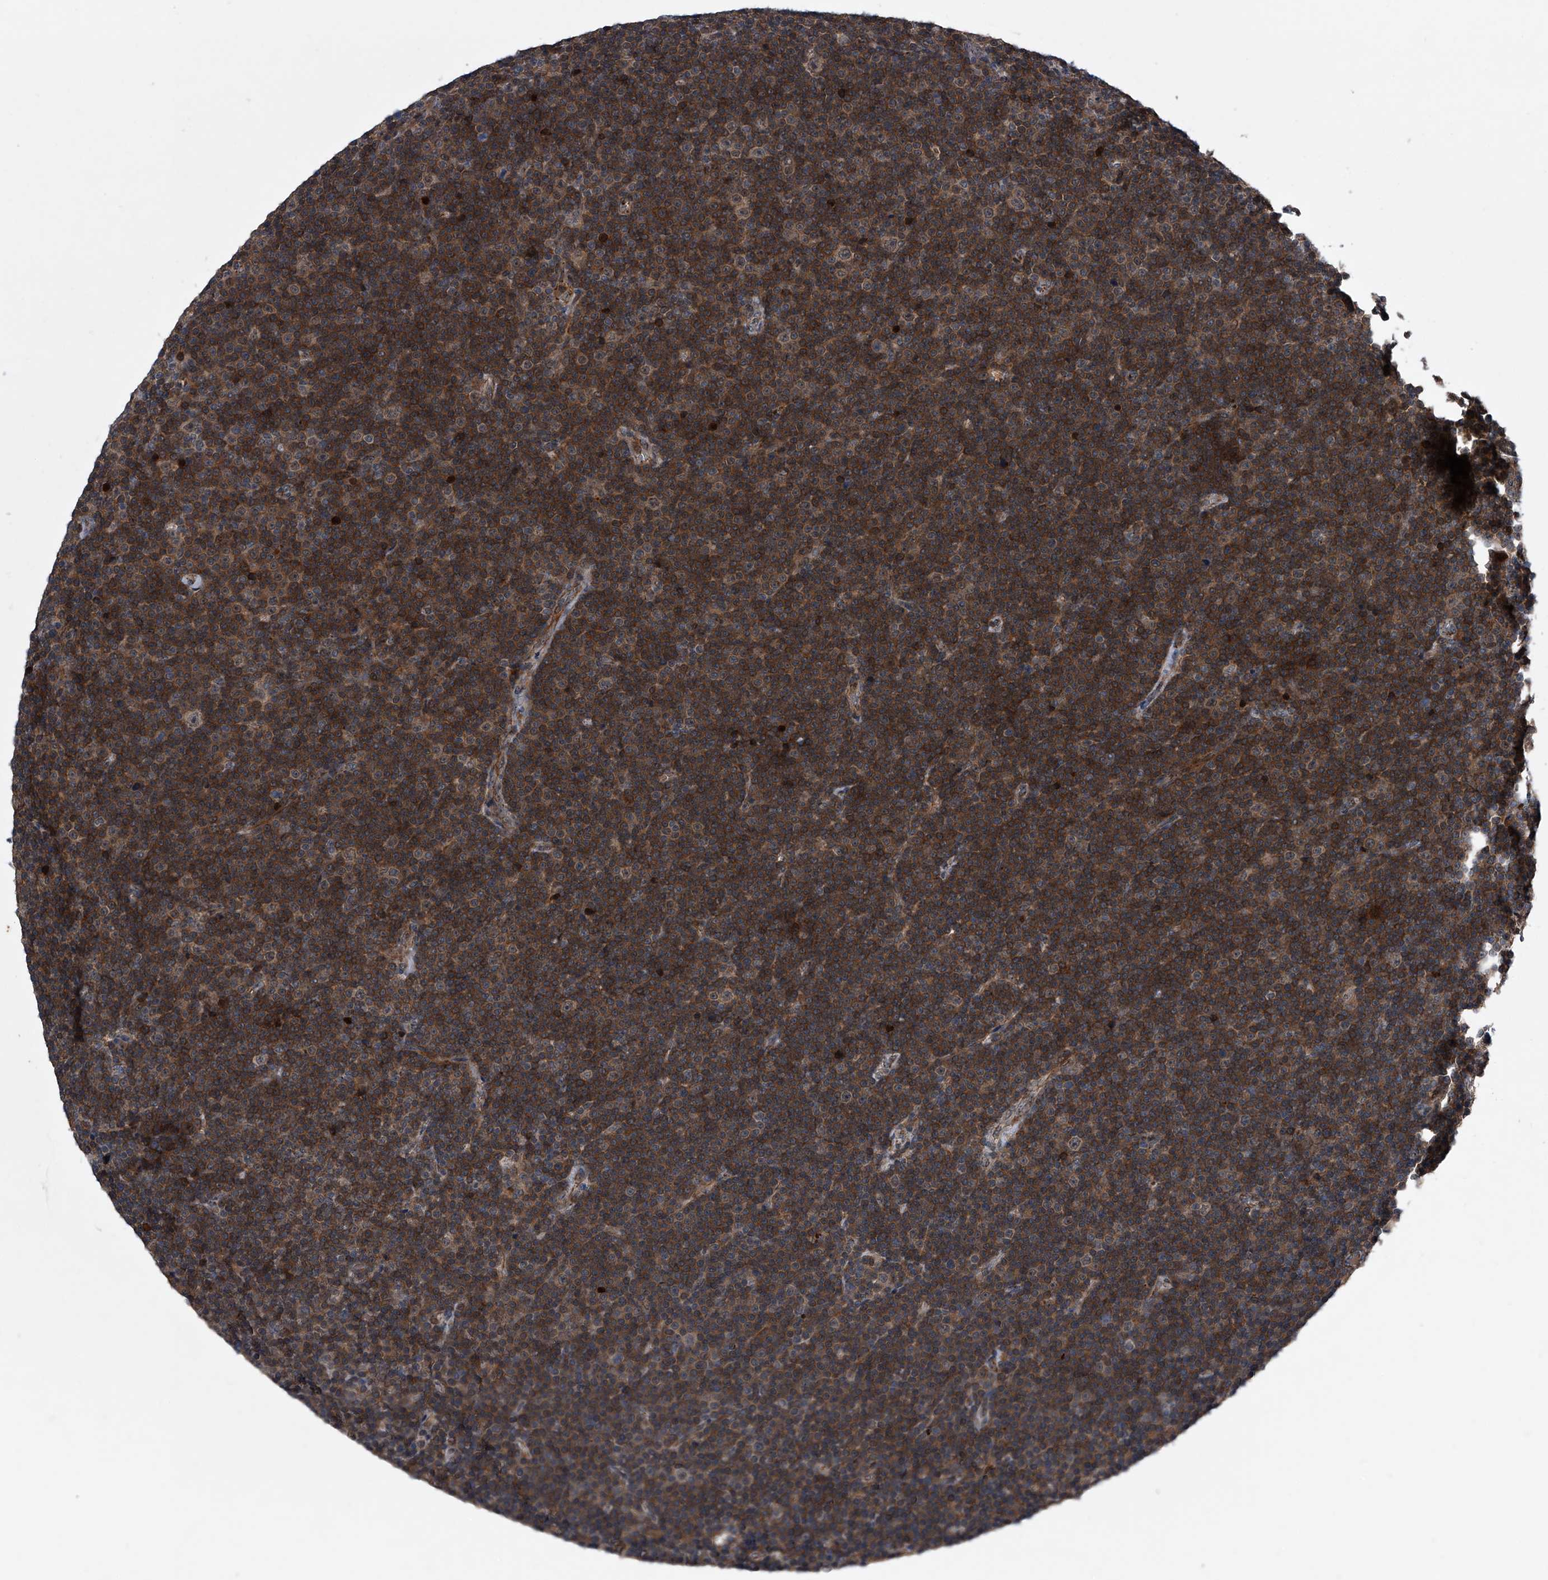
{"staining": {"intensity": "moderate", "quantity": ">75%", "location": "cytoplasmic/membranous"}, "tissue": "lymphoma", "cell_type": "Tumor cells", "image_type": "cancer", "snomed": [{"axis": "morphology", "description": "Malignant lymphoma, non-Hodgkin's type, Low grade"}, {"axis": "topography", "description": "Lymph node"}], "caption": "This photomicrograph shows immunohistochemistry (IHC) staining of human lymphoma, with medium moderate cytoplasmic/membranous staining in about >75% of tumor cells.", "gene": "MAPKAP1", "patient": {"sex": "female", "age": 67}}